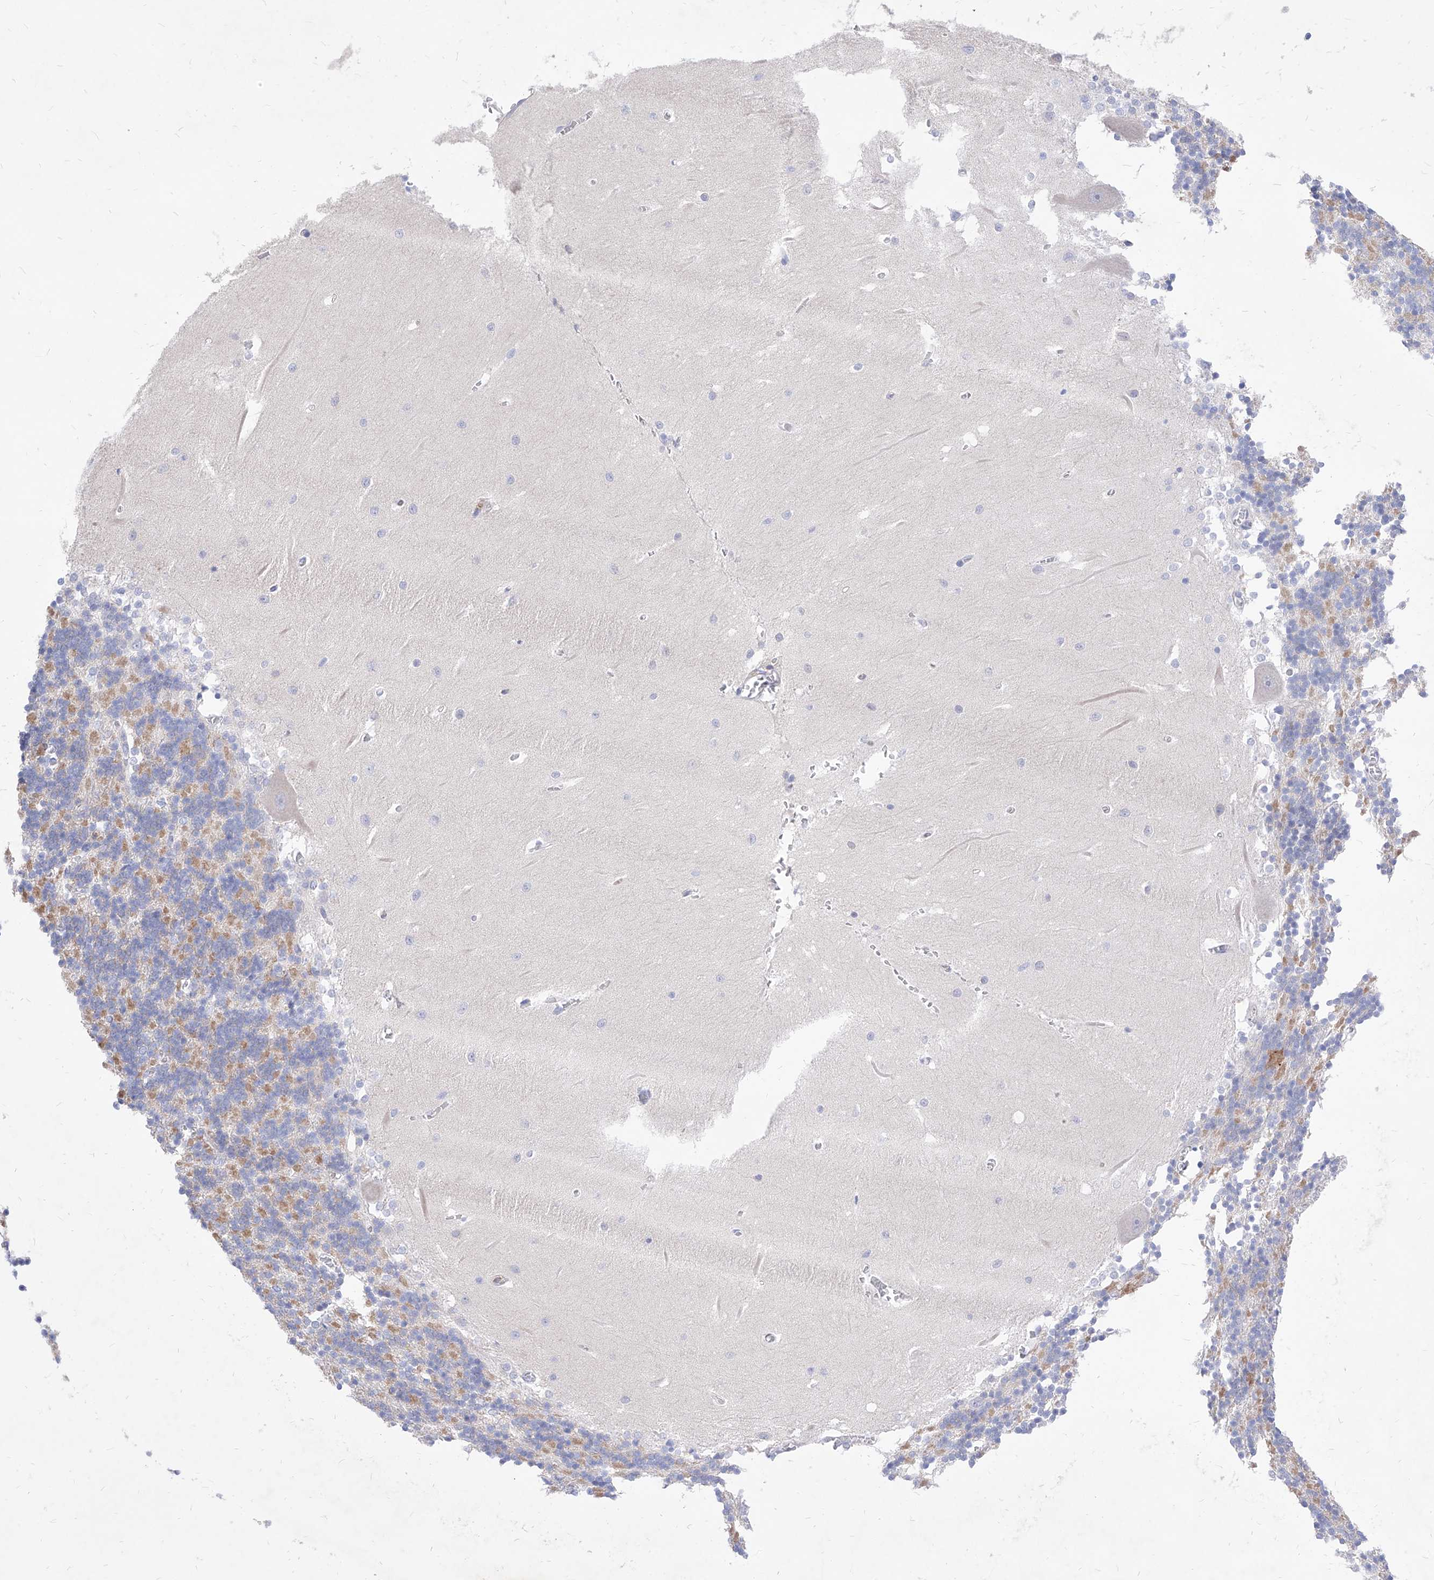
{"staining": {"intensity": "negative", "quantity": "none", "location": "none"}, "tissue": "cerebellum", "cell_type": "Cells in granular layer", "image_type": "normal", "snomed": [{"axis": "morphology", "description": "Normal tissue, NOS"}, {"axis": "topography", "description": "Cerebellum"}], "caption": "An immunohistochemistry histopathology image of unremarkable cerebellum is shown. There is no staining in cells in granular layer of cerebellum.", "gene": "VAX1", "patient": {"sex": "male", "age": 37}}